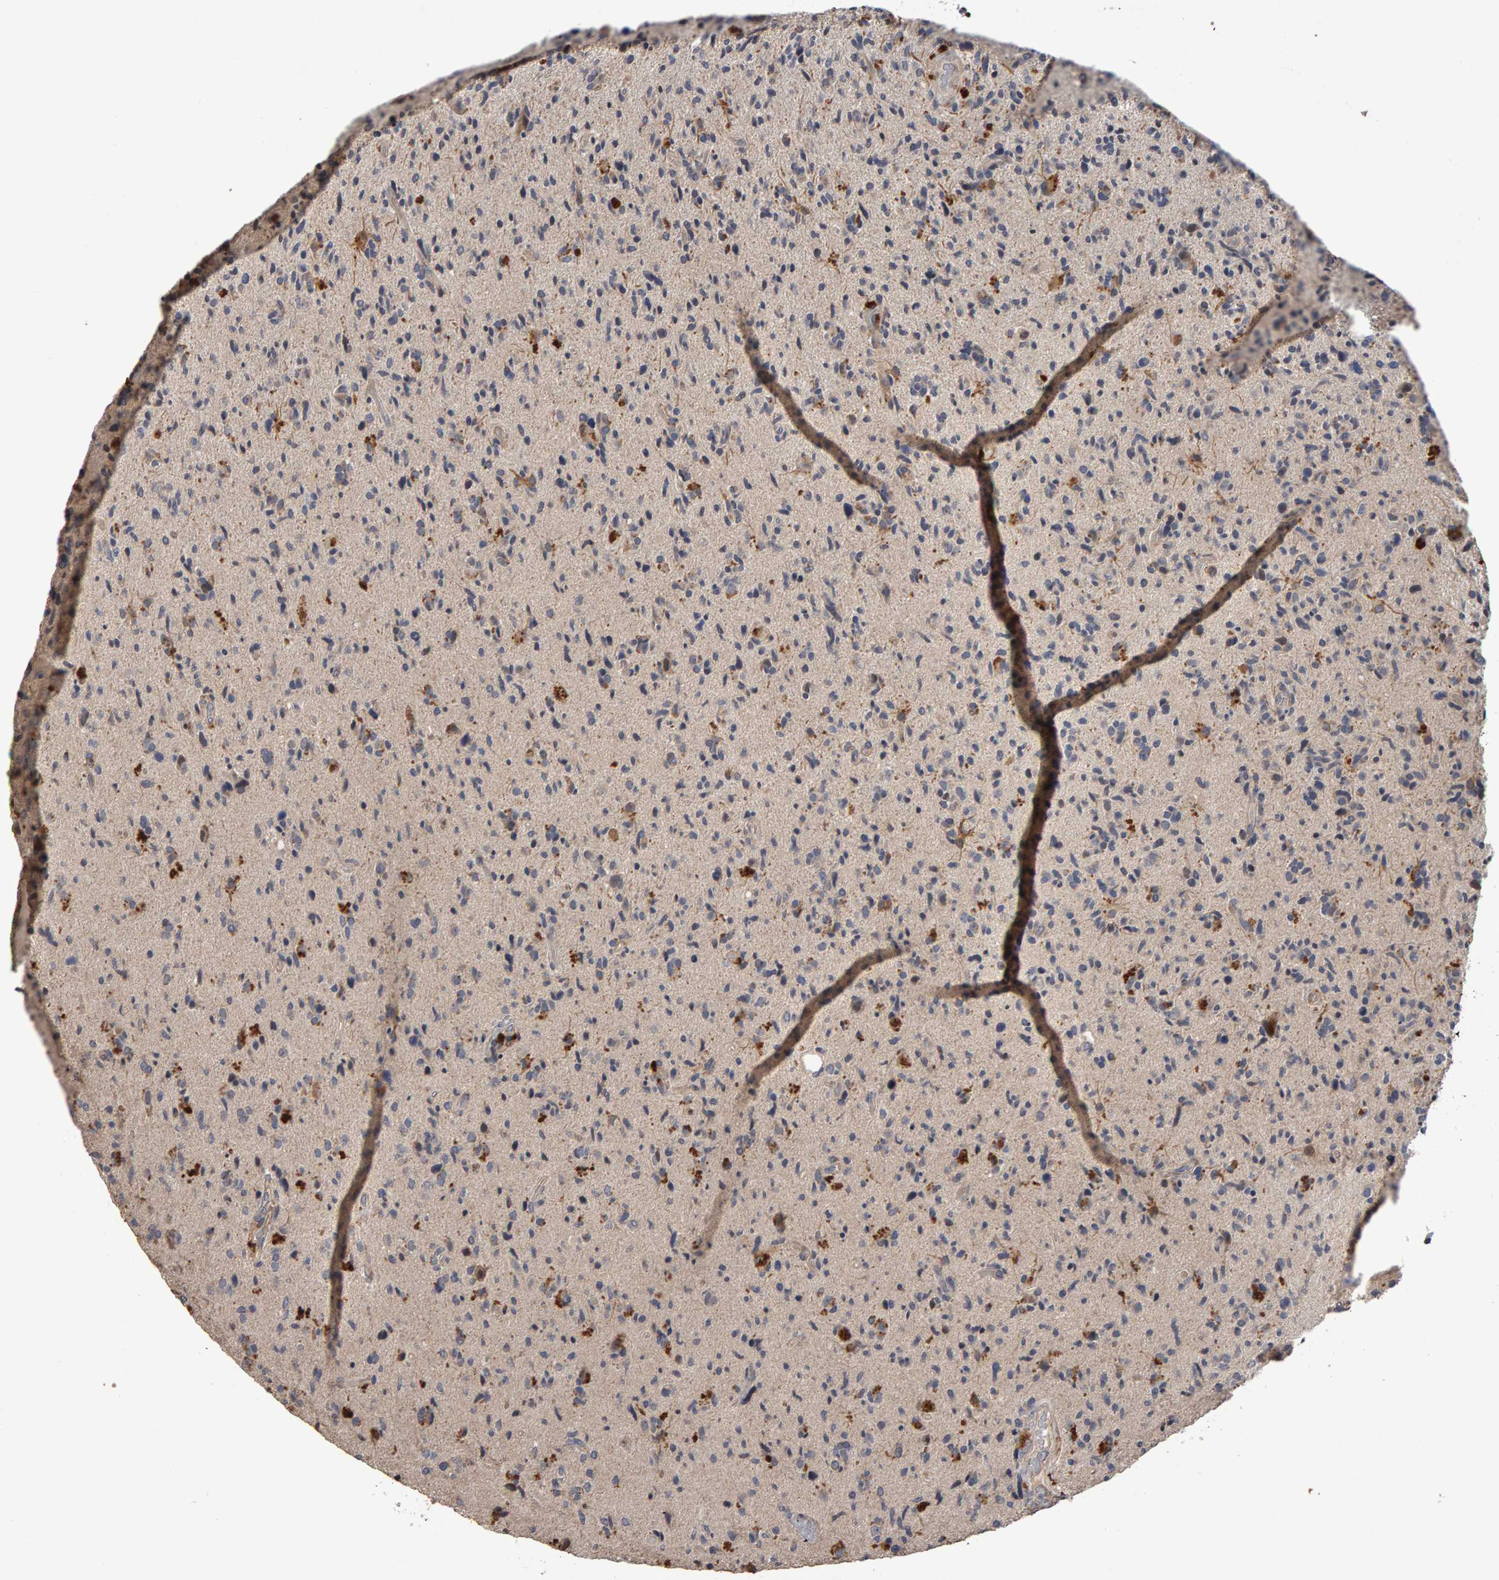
{"staining": {"intensity": "negative", "quantity": "none", "location": "none"}, "tissue": "glioma", "cell_type": "Tumor cells", "image_type": "cancer", "snomed": [{"axis": "morphology", "description": "Glioma, malignant, High grade"}, {"axis": "topography", "description": "Brain"}], "caption": "Histopathology image shows no protein positivity in tumor cells of glioma tissue.", "gene": "COASY", "patient": {"sex": "male", "age": 72}}